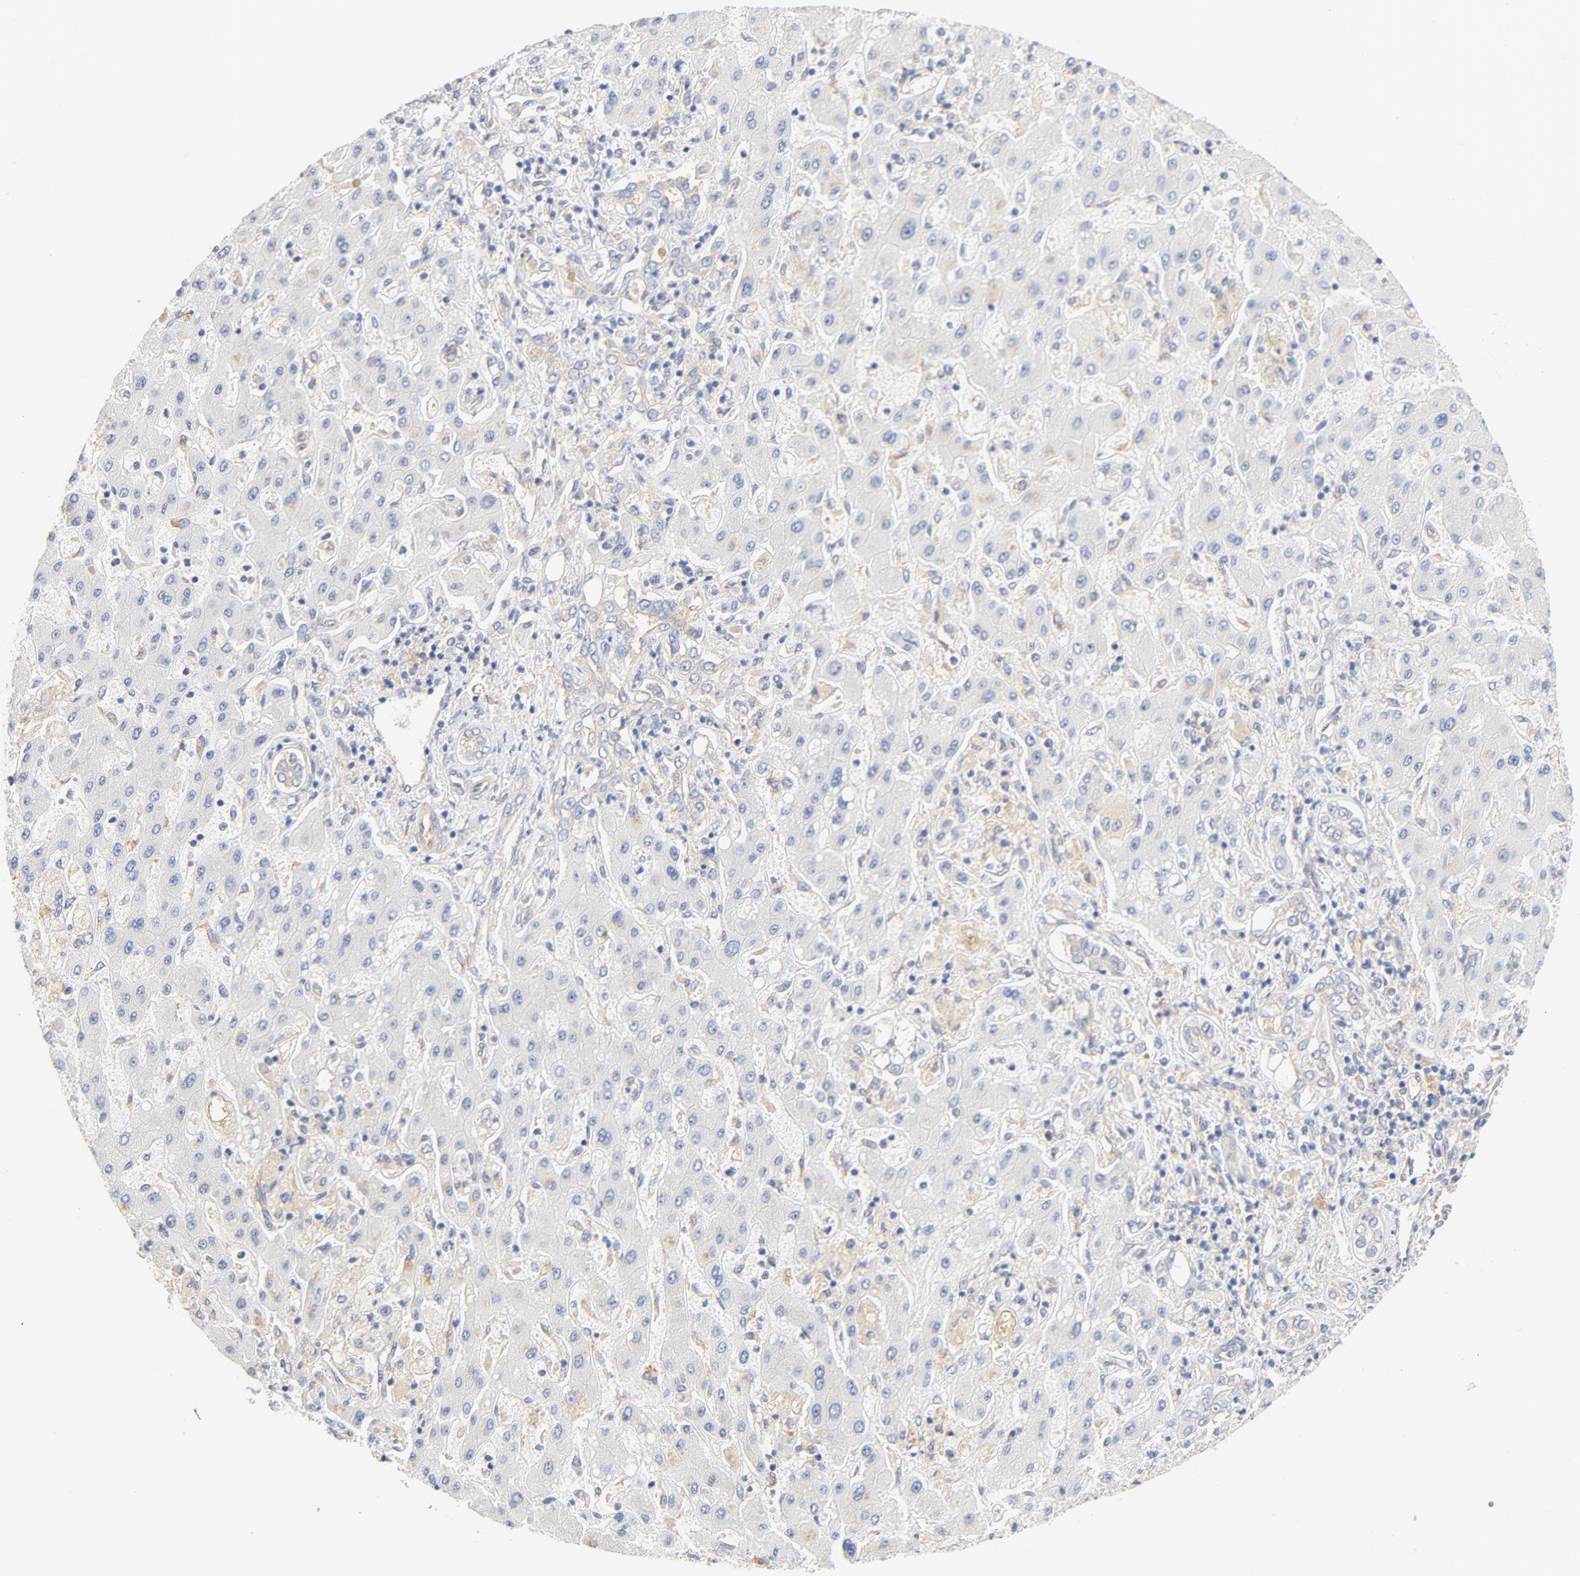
{"staining": {"intensity": "weak", "quantity": "<25%", "location": "cytoplasmic/membranous"}, "tissue": "liver cancer", "cell_type": "Tumor cells", "image_type": "cancer", "snomed": [{"axis": "morphology", "description": "Cholangiocarcinoma"}, {"axis": "topography", "description": "Liver"}], "caption": "Image shows no significant protein positivity in tumor cells of liver cancer (cholangiocarcinoma).", "gene": "DYNC1H1", "patient": {"sex": "male", "age": 50}}